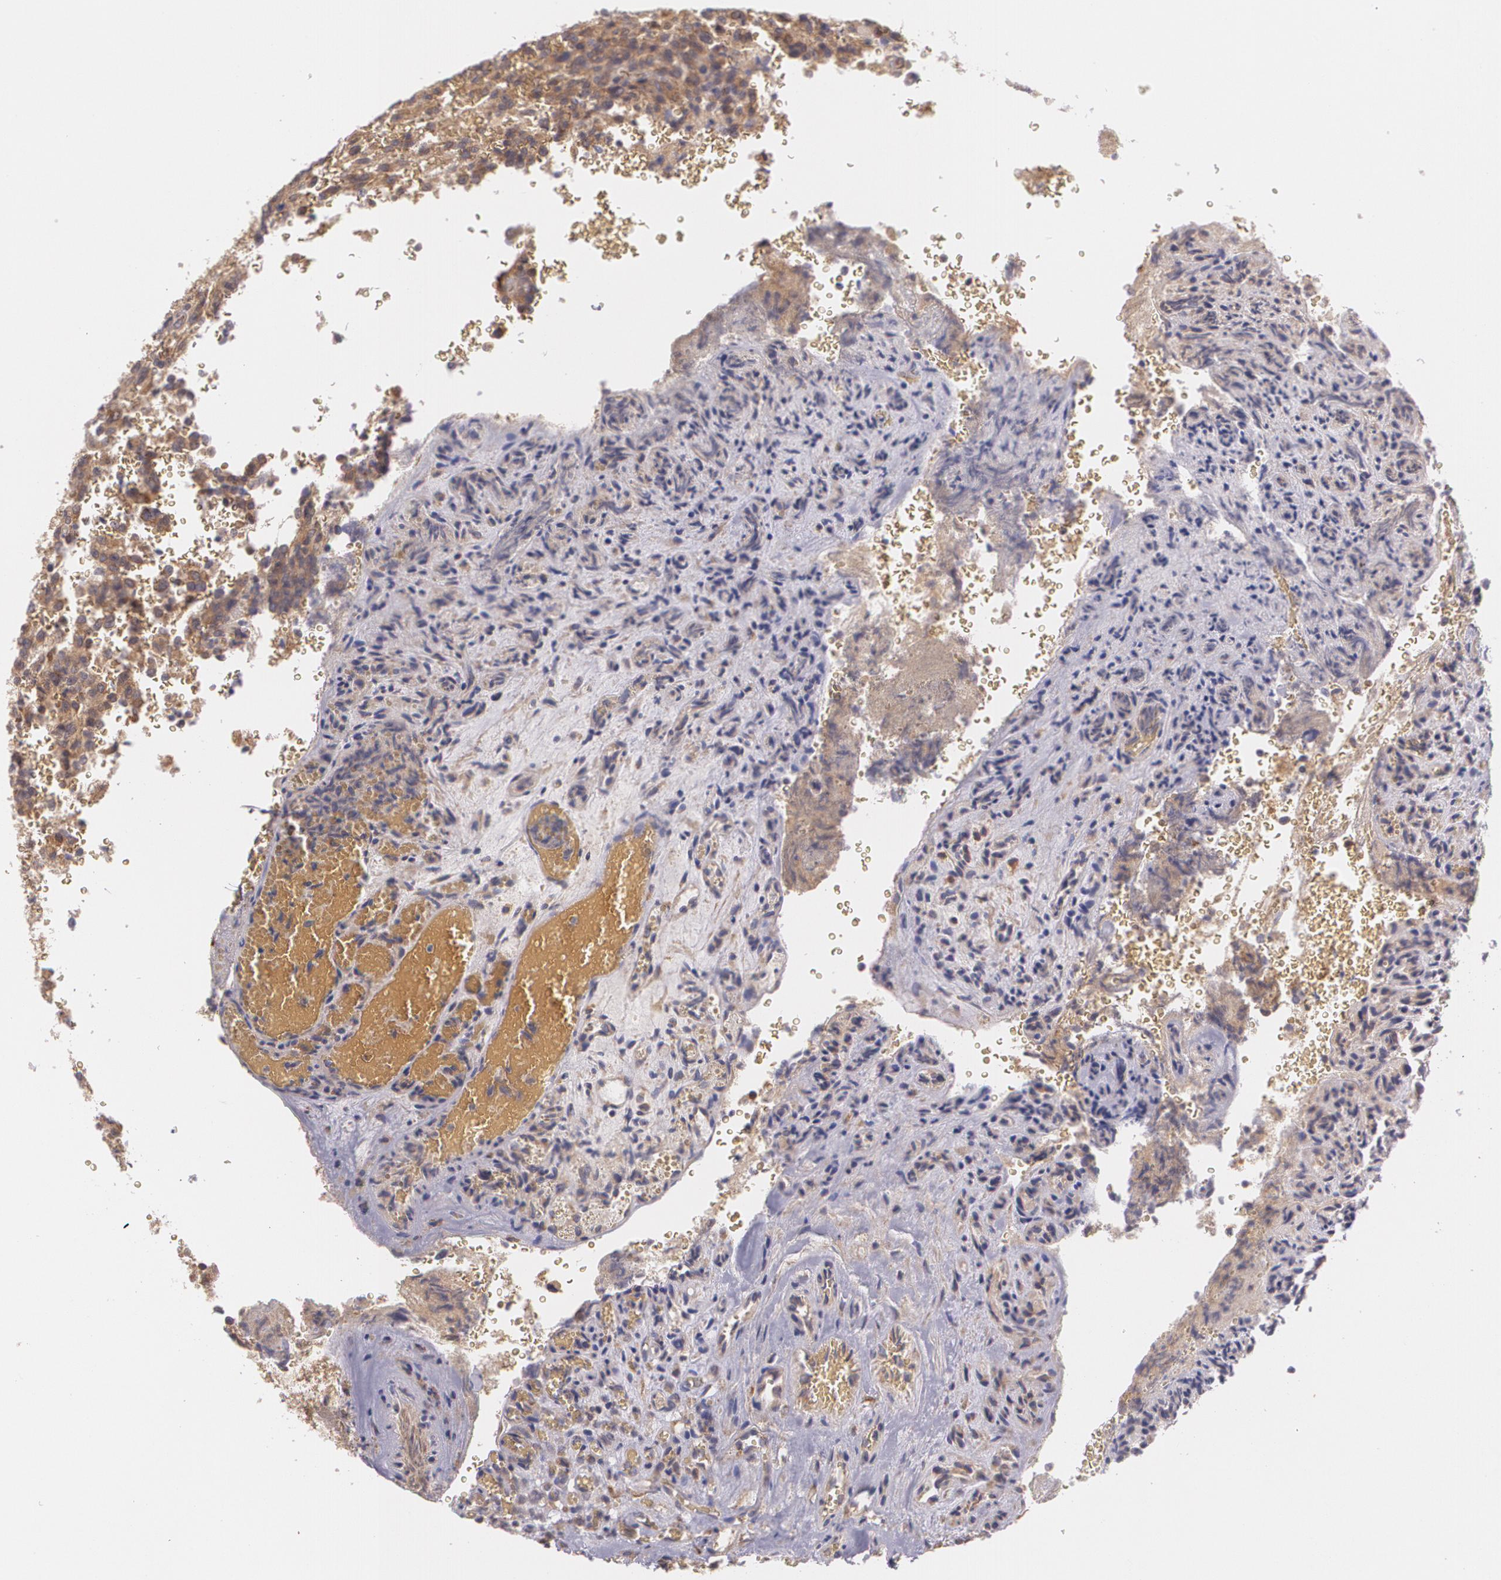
{"staining": {"intensity": "moderate", "quantity": ">75%", "location": "cytoplasmic/membranous"}, "tissue": "glioma", "cell_type": "Tumor cells", "image_type": "cancer", "snomed": [{"axis": "morphology", "description": "Normal tissue, NOS"}, {"axis": "morphology", "description": "Glioma, malignant, High grade"}, {"axis": "topography", "description": "Cerebral cortex"}], "caption": "Immunohistochemical staining of human glioma reveals medium levels of moderate cytoplasmic/membranous protein staining in about >75% of tumor cells. (brown staining indicates protein expression, while blue staining denotes nuclei).", "gene": "CCL17", "patient": {"sex": "male", "age": 56}}